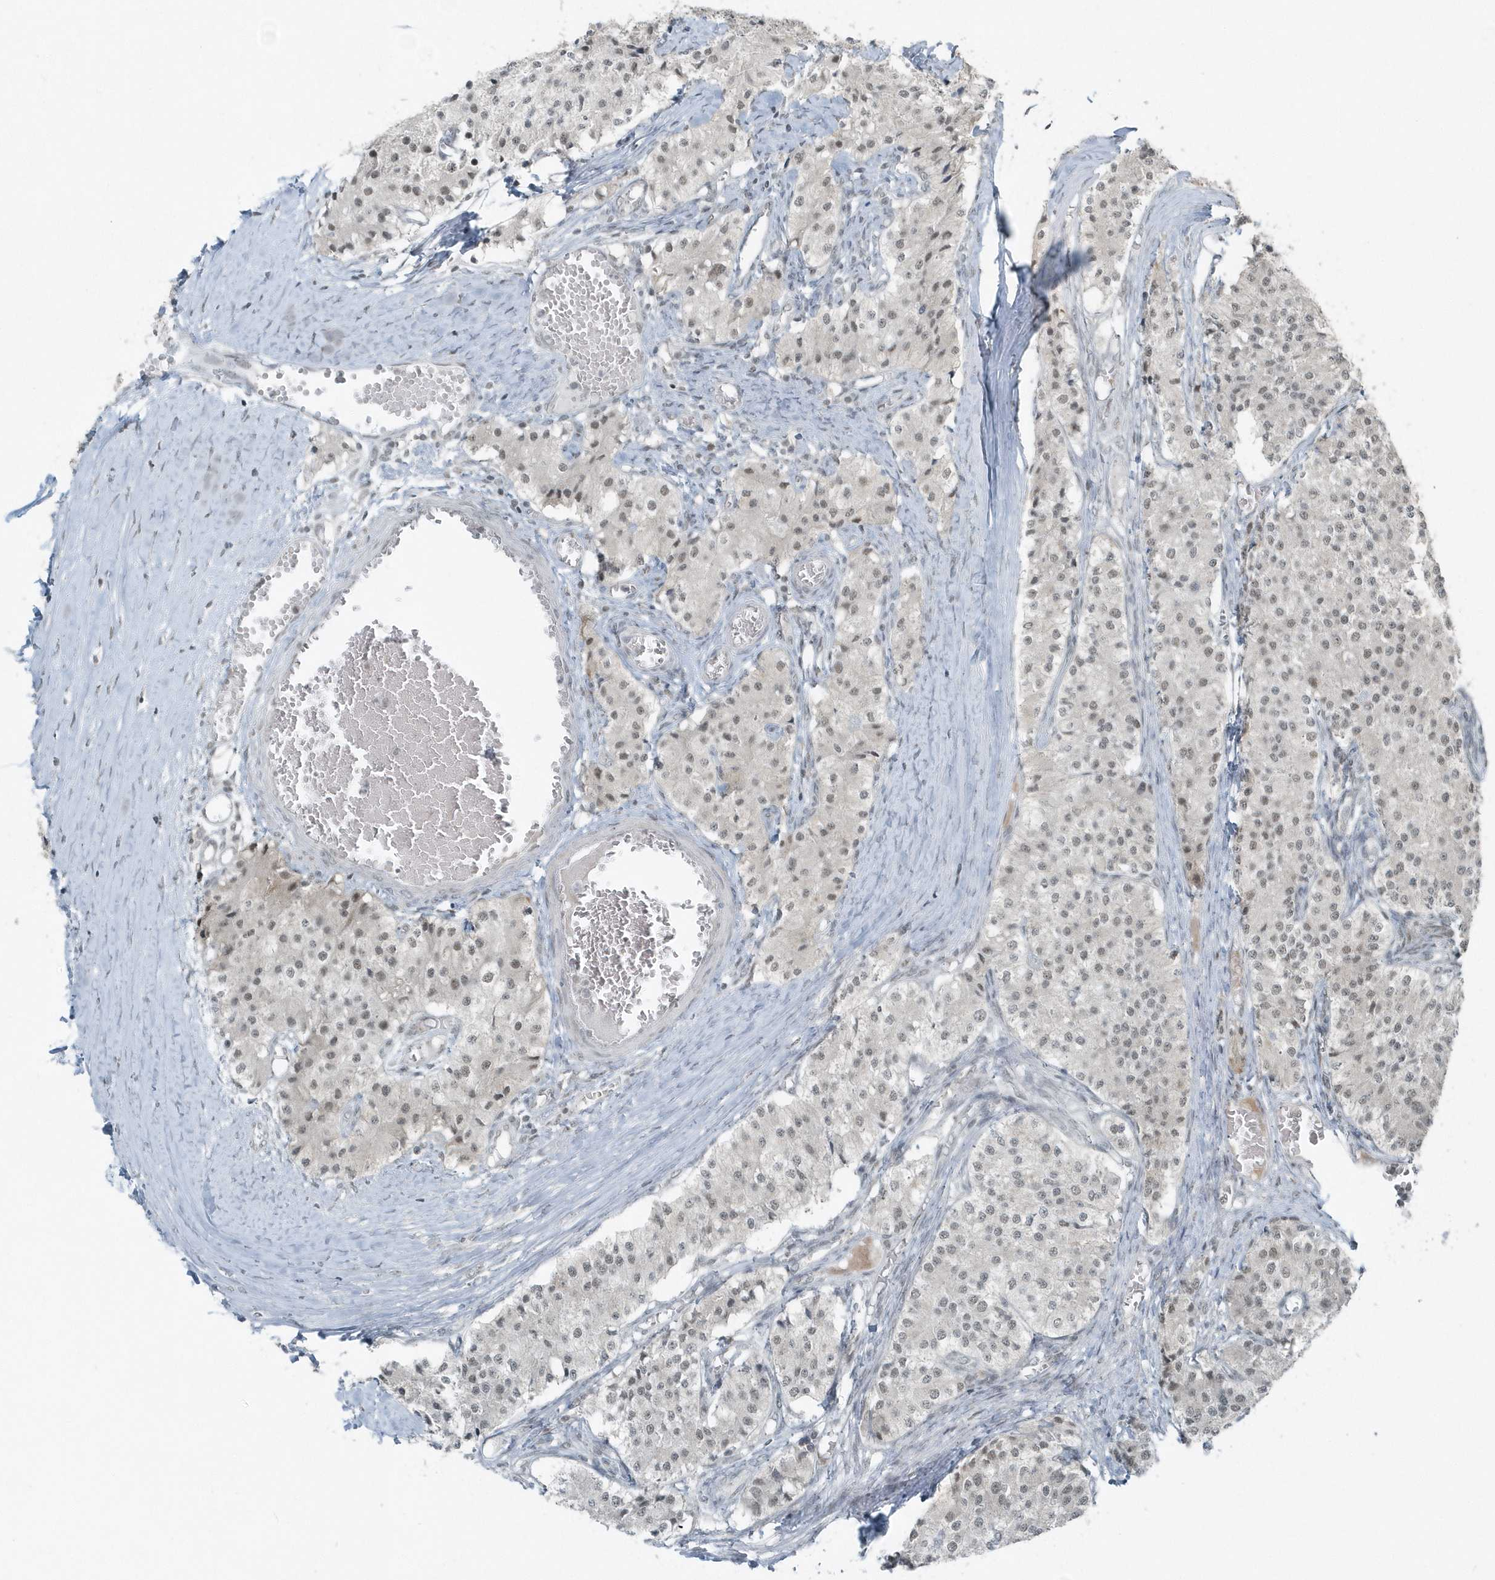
{"staining": {"intensity": "weak", "quantity": "<25%", "location": "nuclear"}, "tissue": "carcinoid", "cell_type": "Tumor cells", "image_type": "cancer", "snomed": [{"axis": "morphology", "description": "Carcinoid, malignant, NOS"}, {"axis": "topography", "description": "Colon"}], "caption": "Protein analysis of carcinoid shows no significant staining in tumor cells.", "gene": "YTHDC1", "patient": {"sex": "female", "age": 52}}